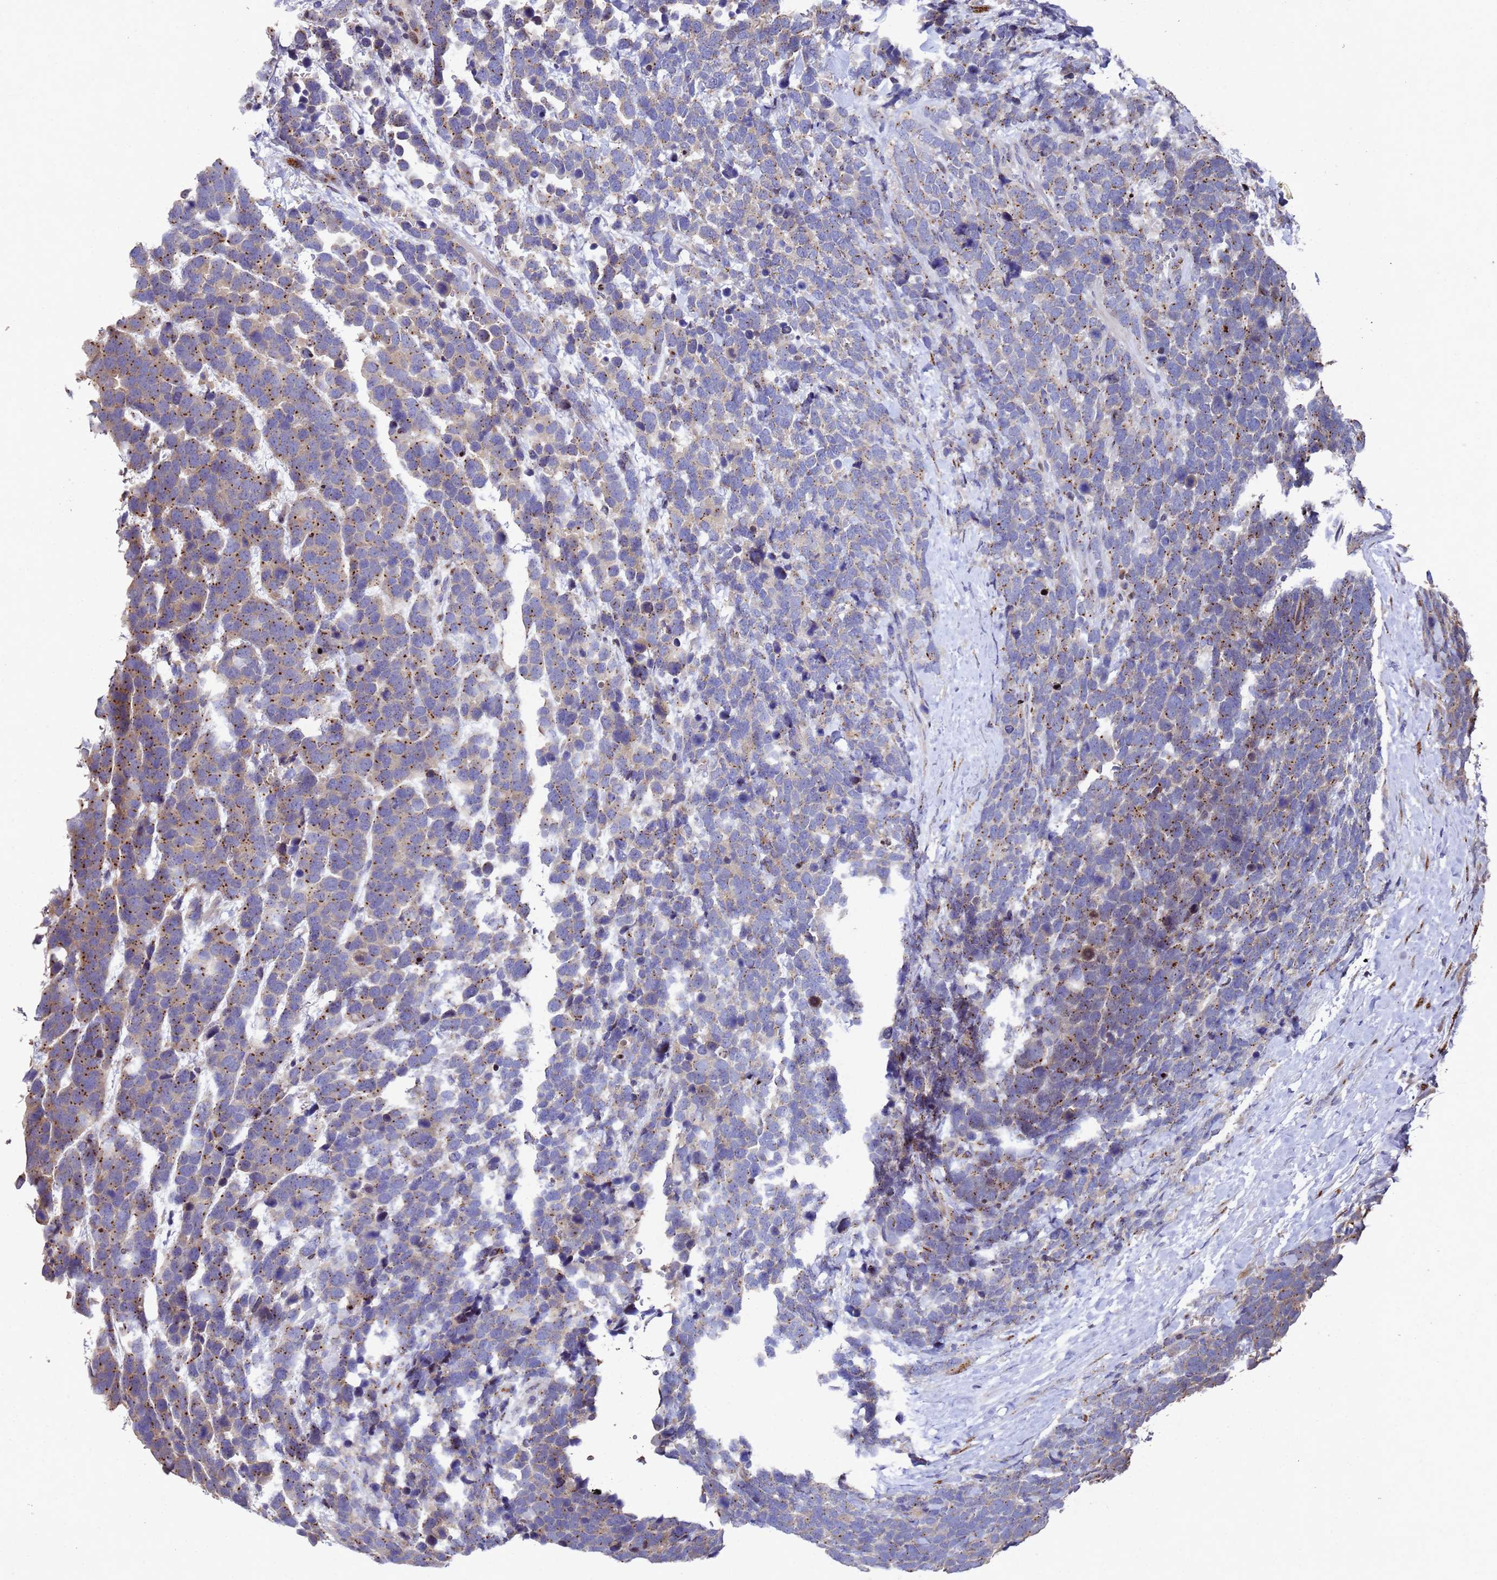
{"staining": {"intensity": "moderate", "quantity": ">75%", "location": "cytoplasmic/membranous"}, "tissue": "urothelial cancer", "cell_type": "Tumor cells", "image_type": "cancer", "snomed": [{"axis": "morphology", "description": "Urothelial carcinoma, High grade"}, {"axis": "topography", "description": "Urinary bladder"}], "caption": "DAB (3,3'-diaminobenzidine) immunohistochemical staining of urothelial cancer exhibits moderate cytoplasmic/membranous protein expression in about >75% of tumor cells.", "gene": "NSUN6", "patient": {"sex": "female", "age": 82}}